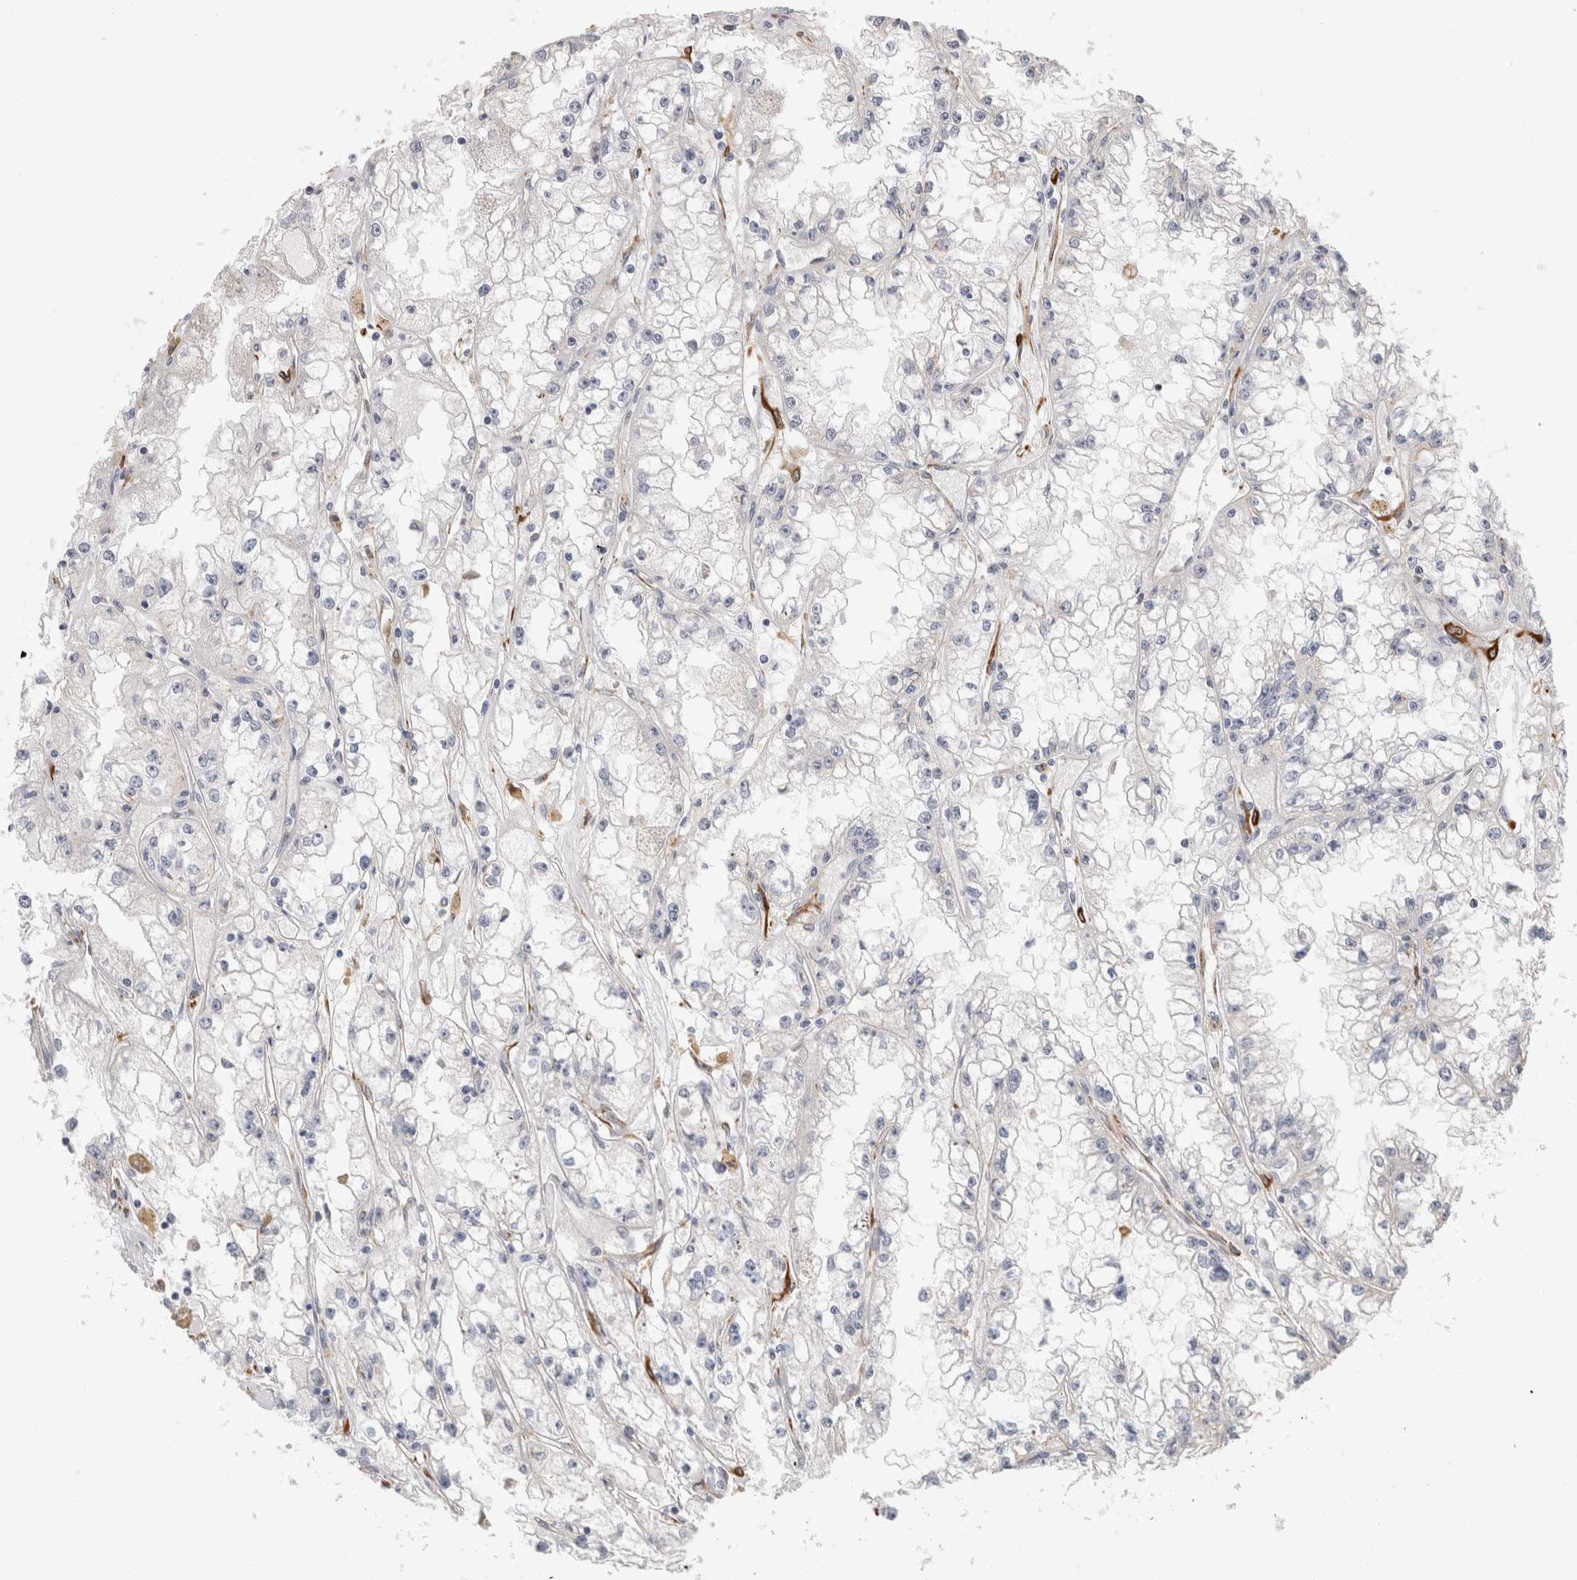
{"staining": {"intensity": "negative", "quantity": "none", "location": "none"}, "tissue": "renal cancer", "cell_type": "Tumor cells", "image_type": "cancer", "snomed": [{"axis": "morphology", "description": "Adenocarcinoma, NOS"}, {"axis": "topography", "description": "Kidney"}], "caption": "IHC micrograph of human renal adenocarcinoma stained for a protein (brown), which reveals no positivity in tumor cells.", "gene": "SYTL5", "patient": {"sex": "male", "age": 56}}